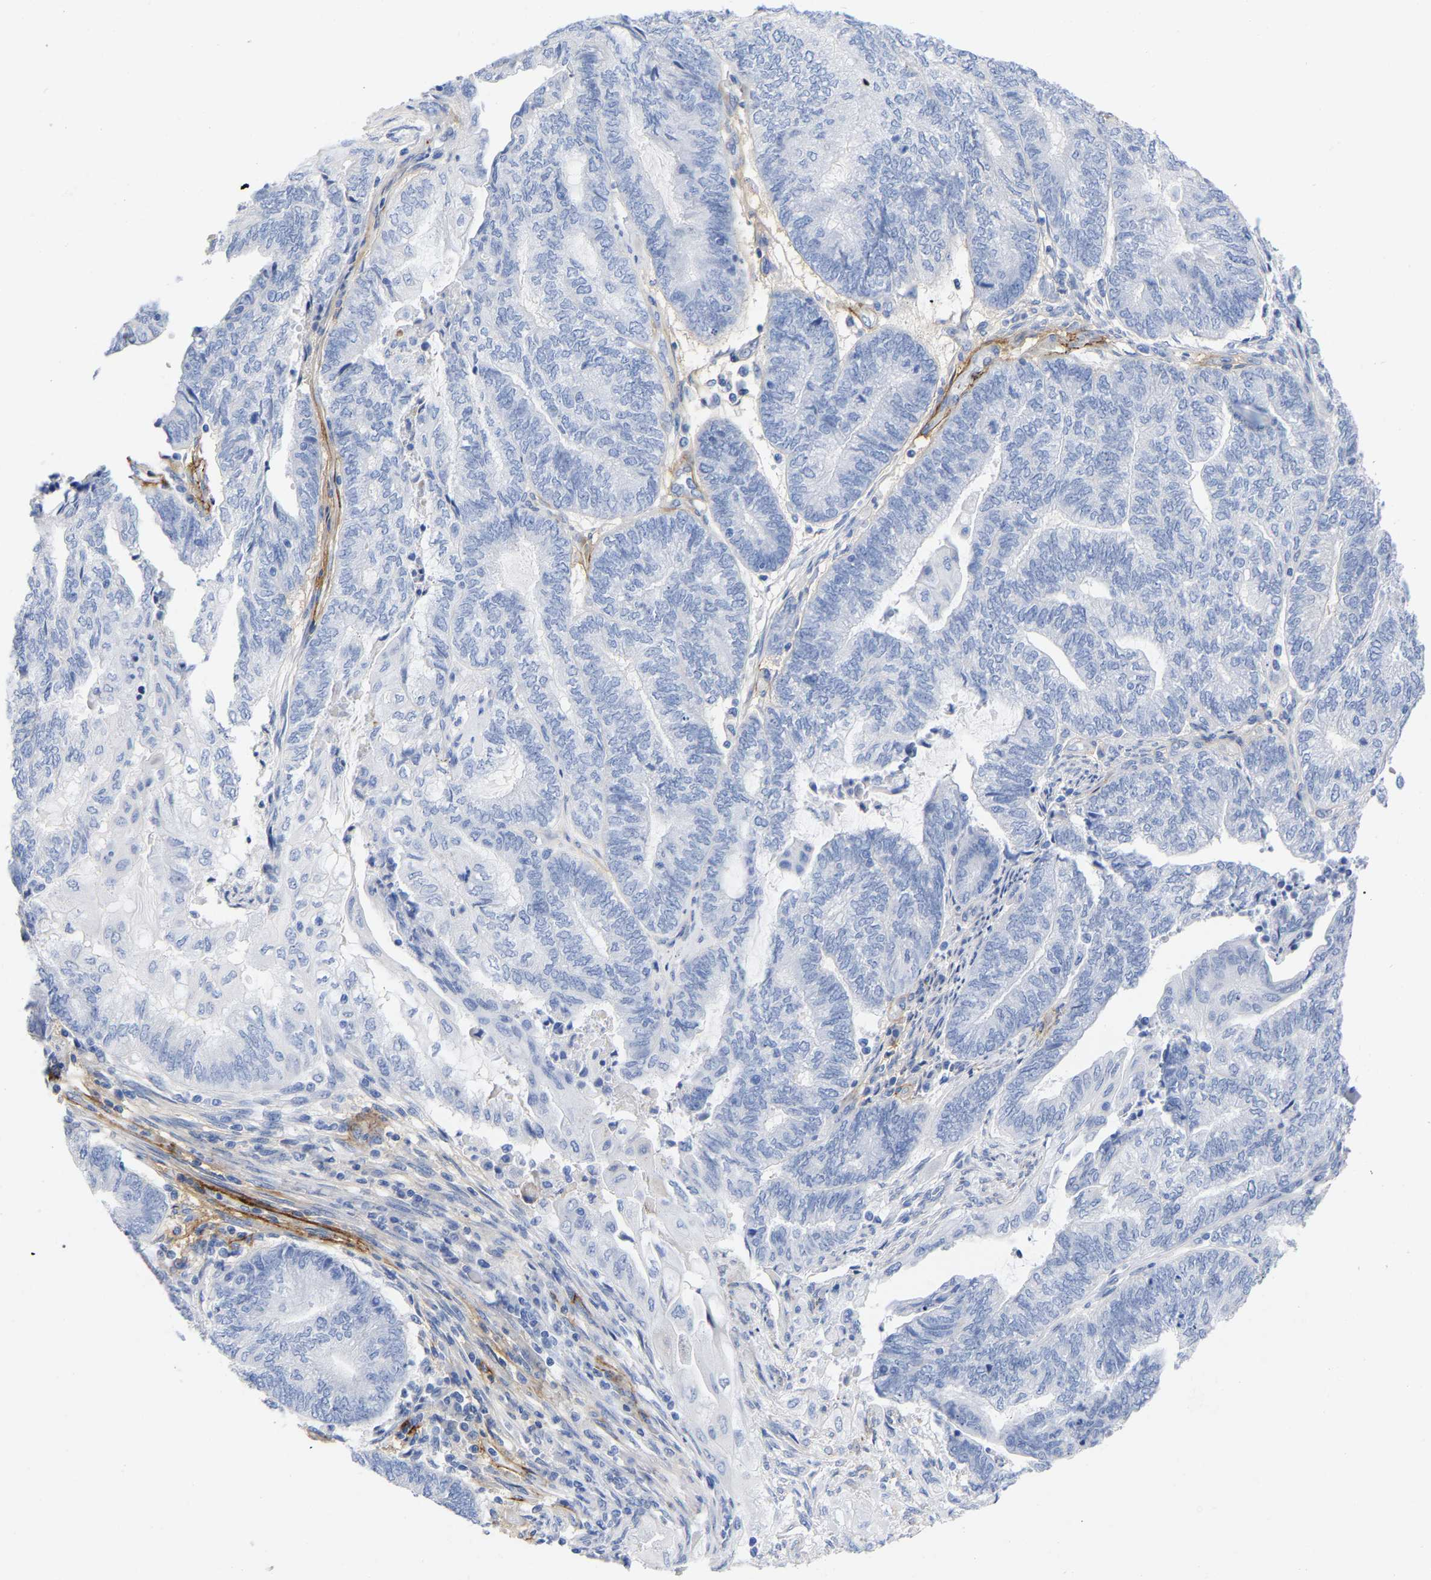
{"staining": {"intensity": "negative", "quantity": "none", "location": "none"}, "tissue": "endometrial cancer", "cell_type": "Tumor cells", "image_type": "cancer", "snomed": [{"axis": "morphology", "description": "Adenocarcinoma, NOS"}, {"axis": "topography", "description": "Uterus"}, {"axis": "topography", "description": "Endometrium"}], "caption": "This image is of endometrial cancer (adenocarcinoma) stained with IHC to label a protein in brown with the nuclei are counter-stained blue. There is no expression in tumor cells.", "gene": "HAPLN1", "patient": {"sex": "female", "age": 70}}